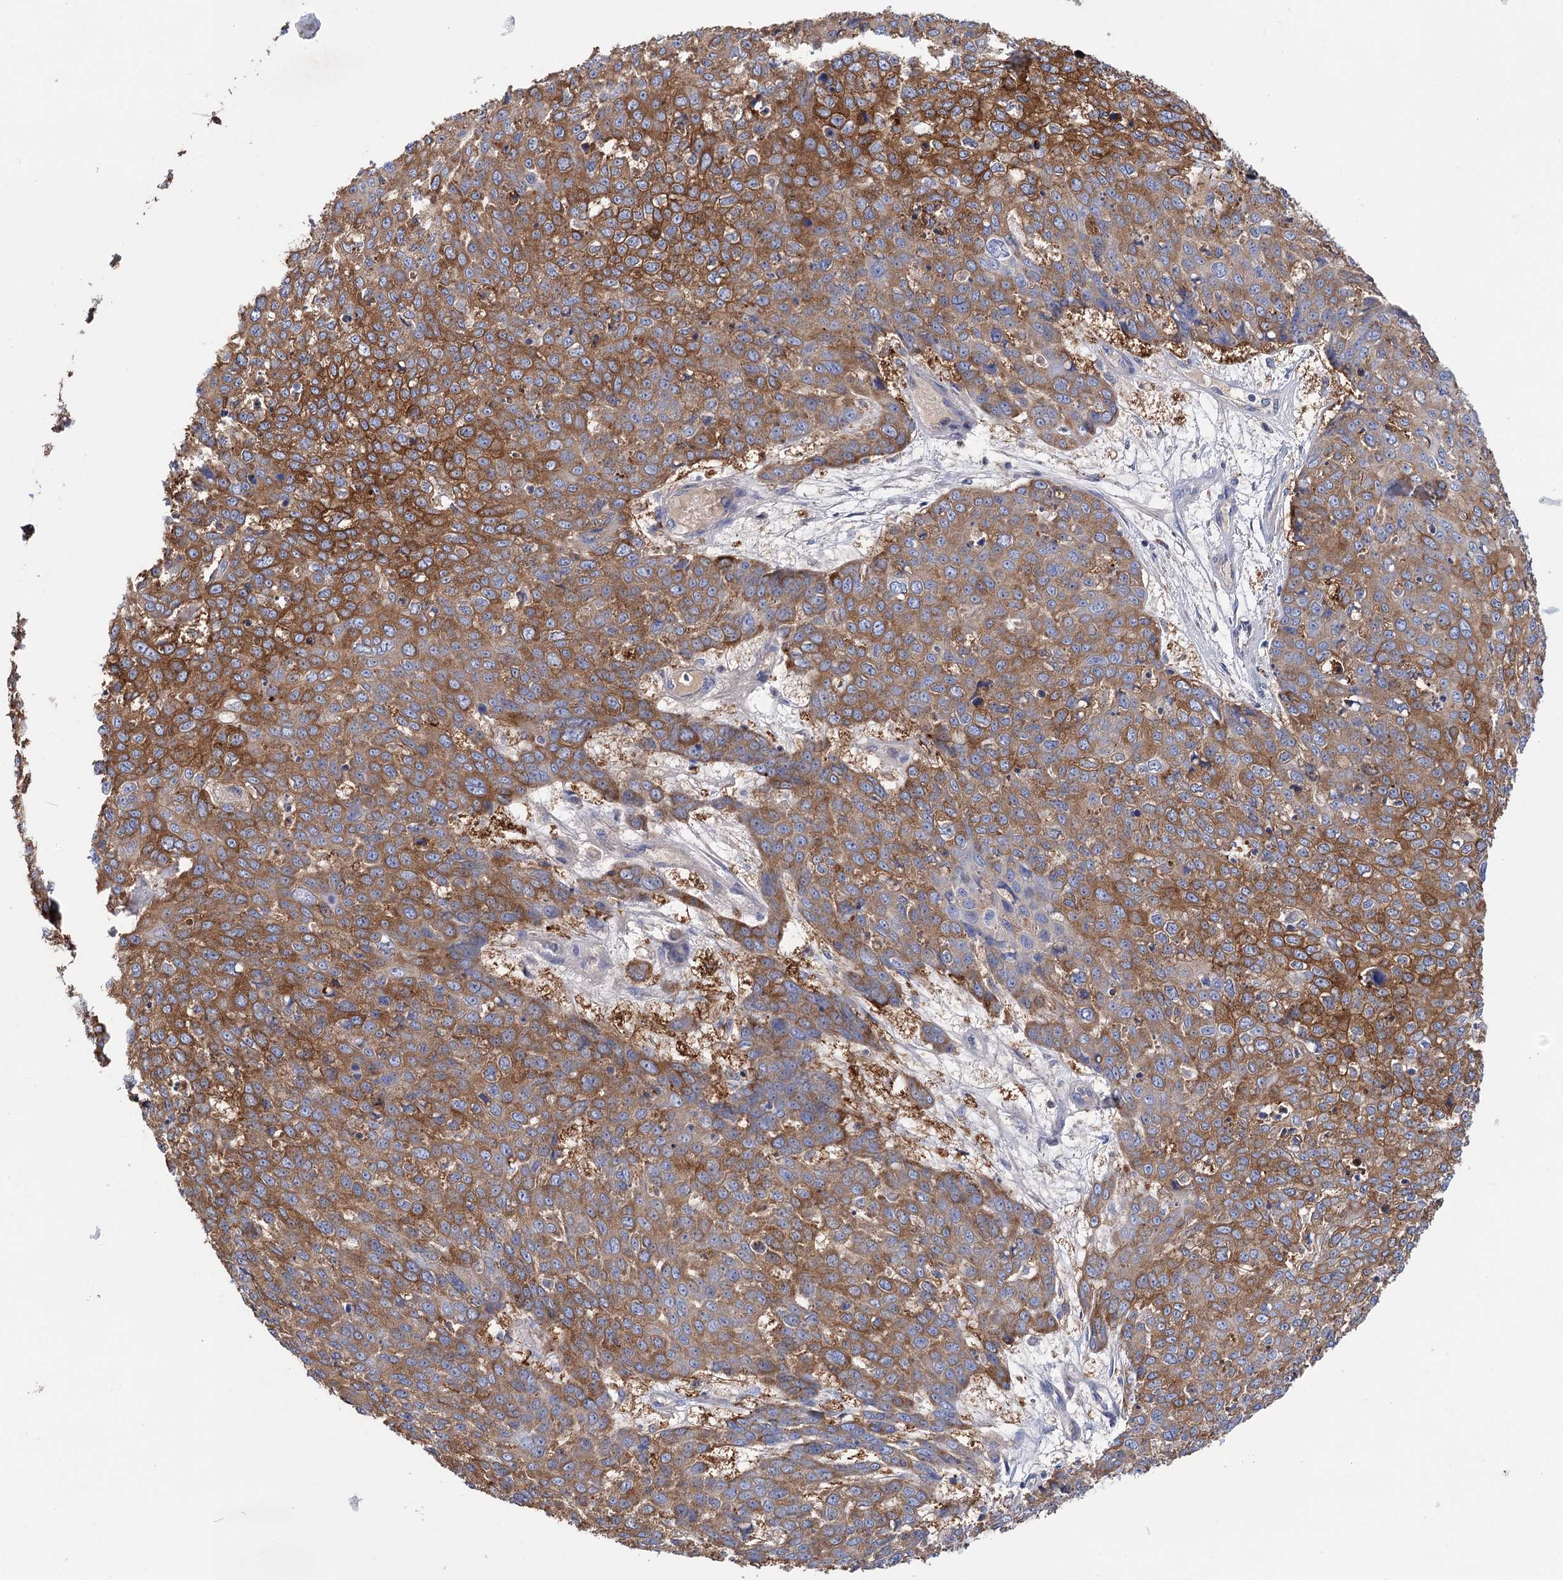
{"staining": {"intensity": "moderate", "quantity": ">75%", "location": "cytoplasmic/membranous"}, "tissue": "skin cancer", "cell_type": "Tumor cells", "image_type": "cancer", "snomed": [{"axis": "morphology", "description": "Squamous cell carcinoma, NOS"}, {"axis": "topography", "description": "Skin"}], "caption": "Skin squamous cell carcinoma stained for a protein reveals moderate cytoplasmic/membranous positivity in tumor cells.", "gene": "BBS4", "patient": {"sex": "male", "age": 71}}